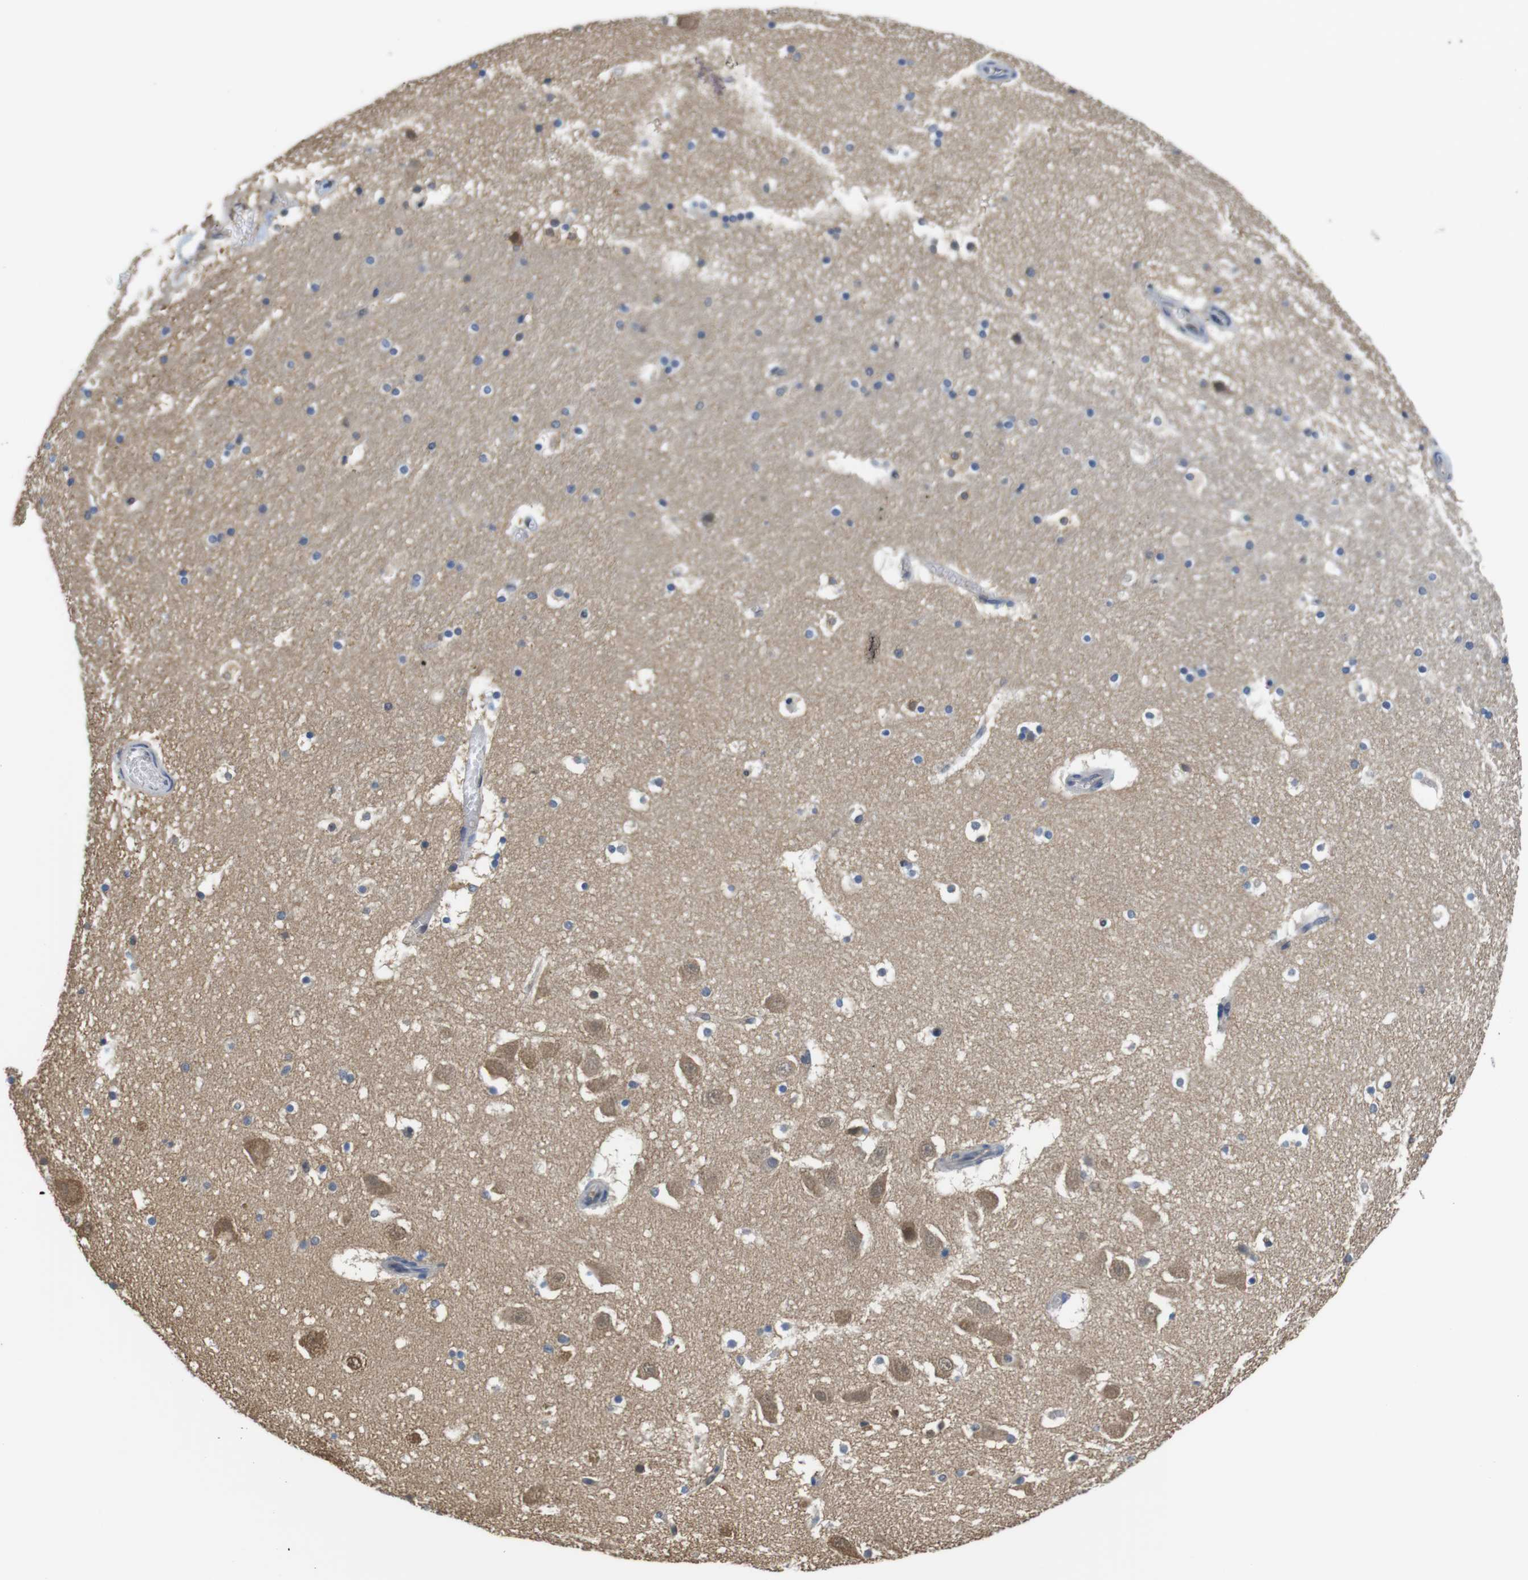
{"staining": {"intensity": "moderate", "quantity": "<25%", "location": "cytoplasmic/membranous"}, "tissue": "hippocampus", "cell_type": "Glial cells", "image_type": "normal", "snomed": [{"axis": "morphology", "description": "Normal tissue, NOS"}, {"axis": "topography", "description": "Hippocampus"}], "caption": "This histopathology image reveals immunohistochemistry (IHC) staining of benign human hippocampus, with low moderate cytoplasmic/membranous expression in approximately <25% of glial cells.", "gene": "LDHA", "patient": {"sex": "male", "age": 45}}